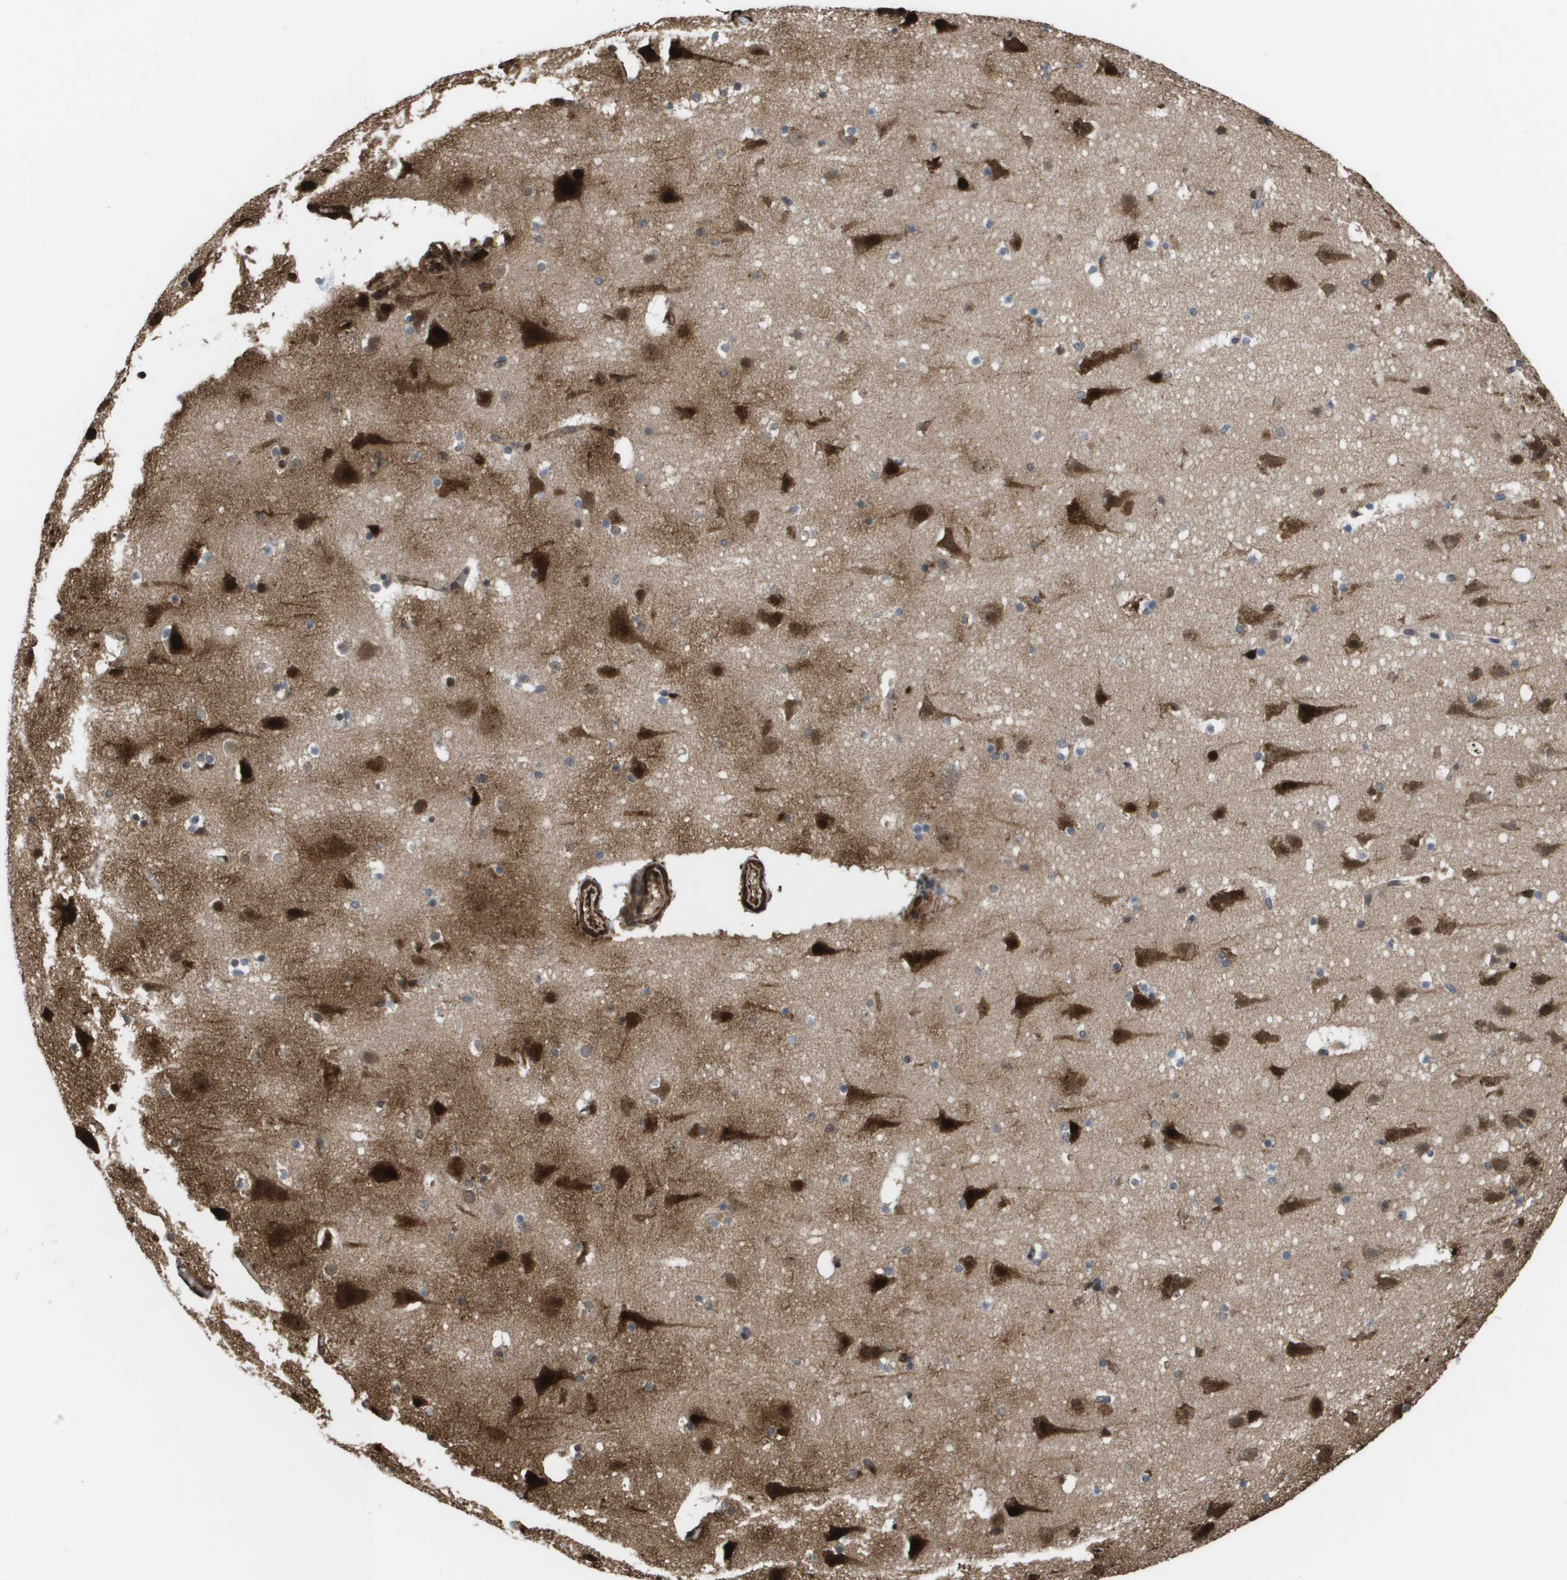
{"staining": {"intensity": "moderate", "quantity": ">75%", "location": "cytoplasmic/membranous,nuclear"}, "tissue": "cerebral cortex", "cell_type": "Endothelial cells", "image_type": "normal", "snomed": [{"axis": "morphology", "description": "Normal tissue, NOS"}, {"axis": "topography", "description": "Cerebral cortex"}], "caption": "An immunohistochemistry (IHC) histopathology image of benign tissue is shown. Protein staining in brown shows moderate cytoplasmic/membranous,nuclear positivity in cerebral cortex within endothelial cells. (IHC, brightfield microscopy, high magnification).", "gene": "AXIN2", "patient": {"sex": "male", "age": 45}}